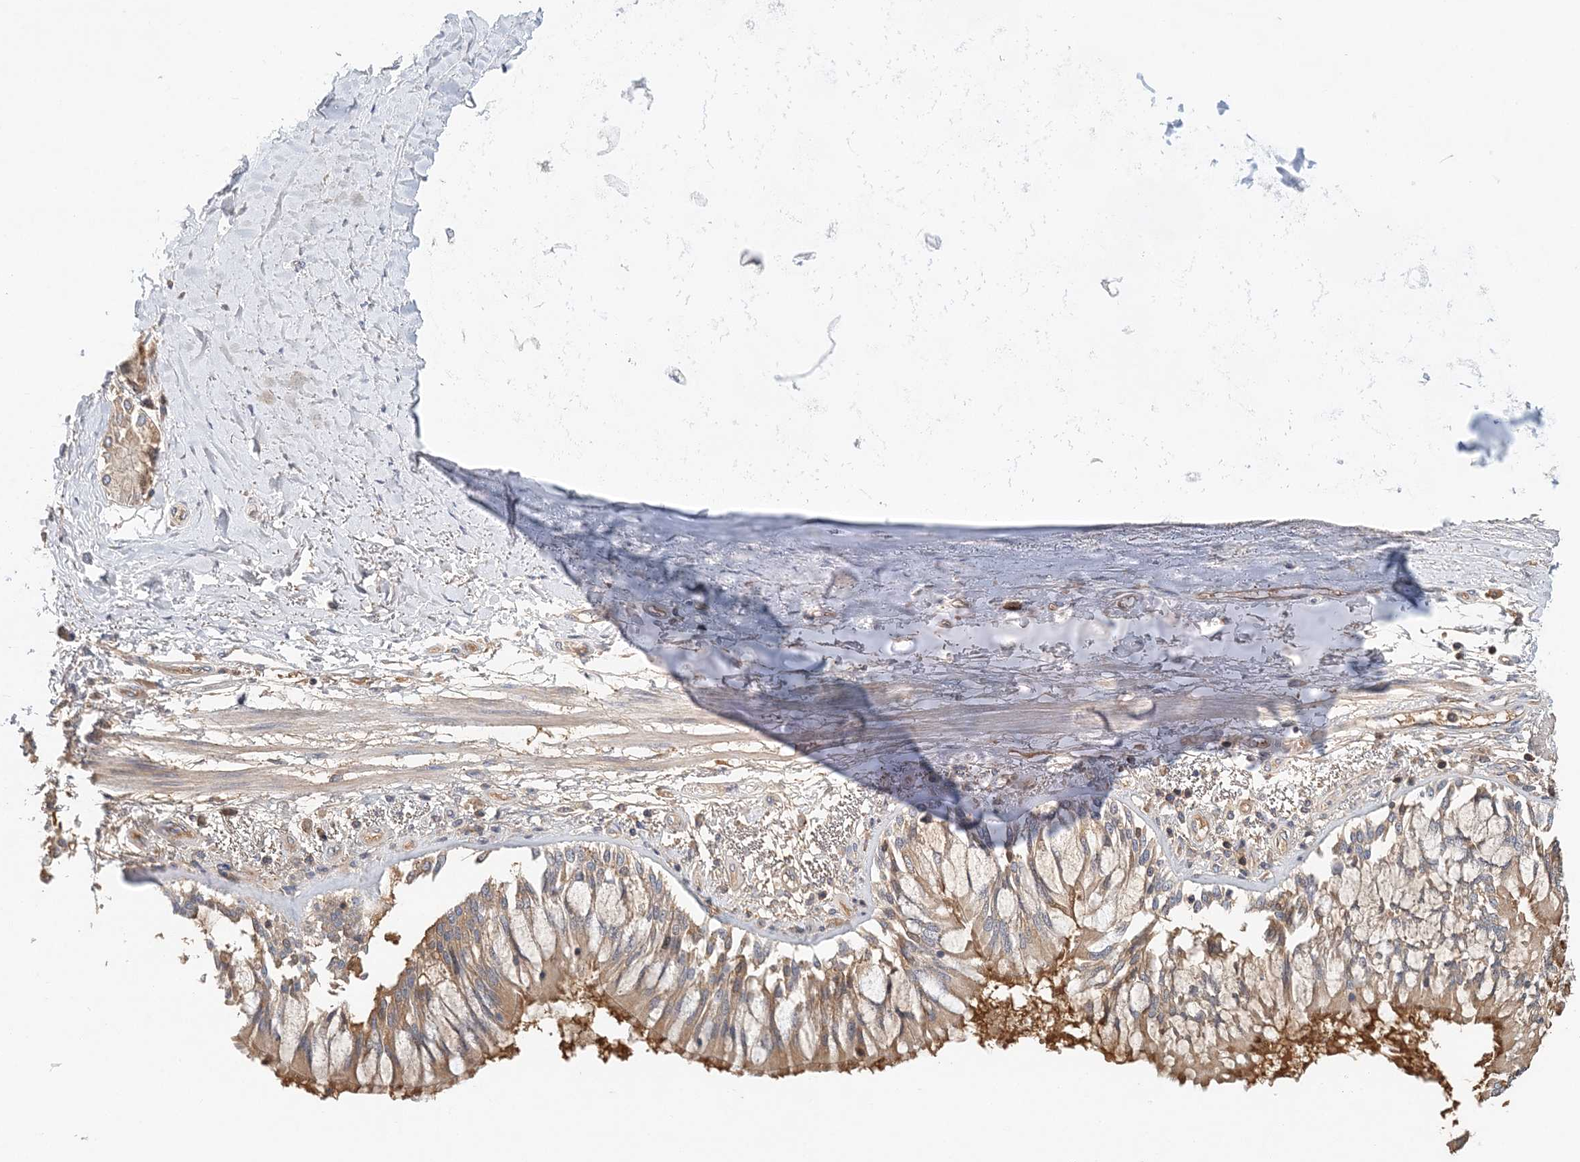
{"staining": {"intensity": "negative", "quantity": "none", "location": "none"}, "tissue": "adipose tissue", "cell_type": "Adipocytes", "image_type": "normal", "snomed": [{"axis": "morphology", "description": "Normal tissue, NOS"}, {"axis": "topography", "description": "Cartilage tissue"}, {"axis": "topography", "description": "Bronchus"}, {"axis": "topography", "description": "Lung"}, {"axis": "topography", "description": "Peripheral nerve tissue"}], "caption": "High power microscopy micrograph of an IHC micrograph of benign adipose tissue, revealing no significant positivity in adipocytes. (Stains: DAB (3,3'-diaminobenzidine) immunohistochemistry (IHC) with hematoxylin counter stain, Microscopy: brightfield microscopy at high magnification).", "gene": "SYCP3", "patient": {"sex": "female", "age": 49}}